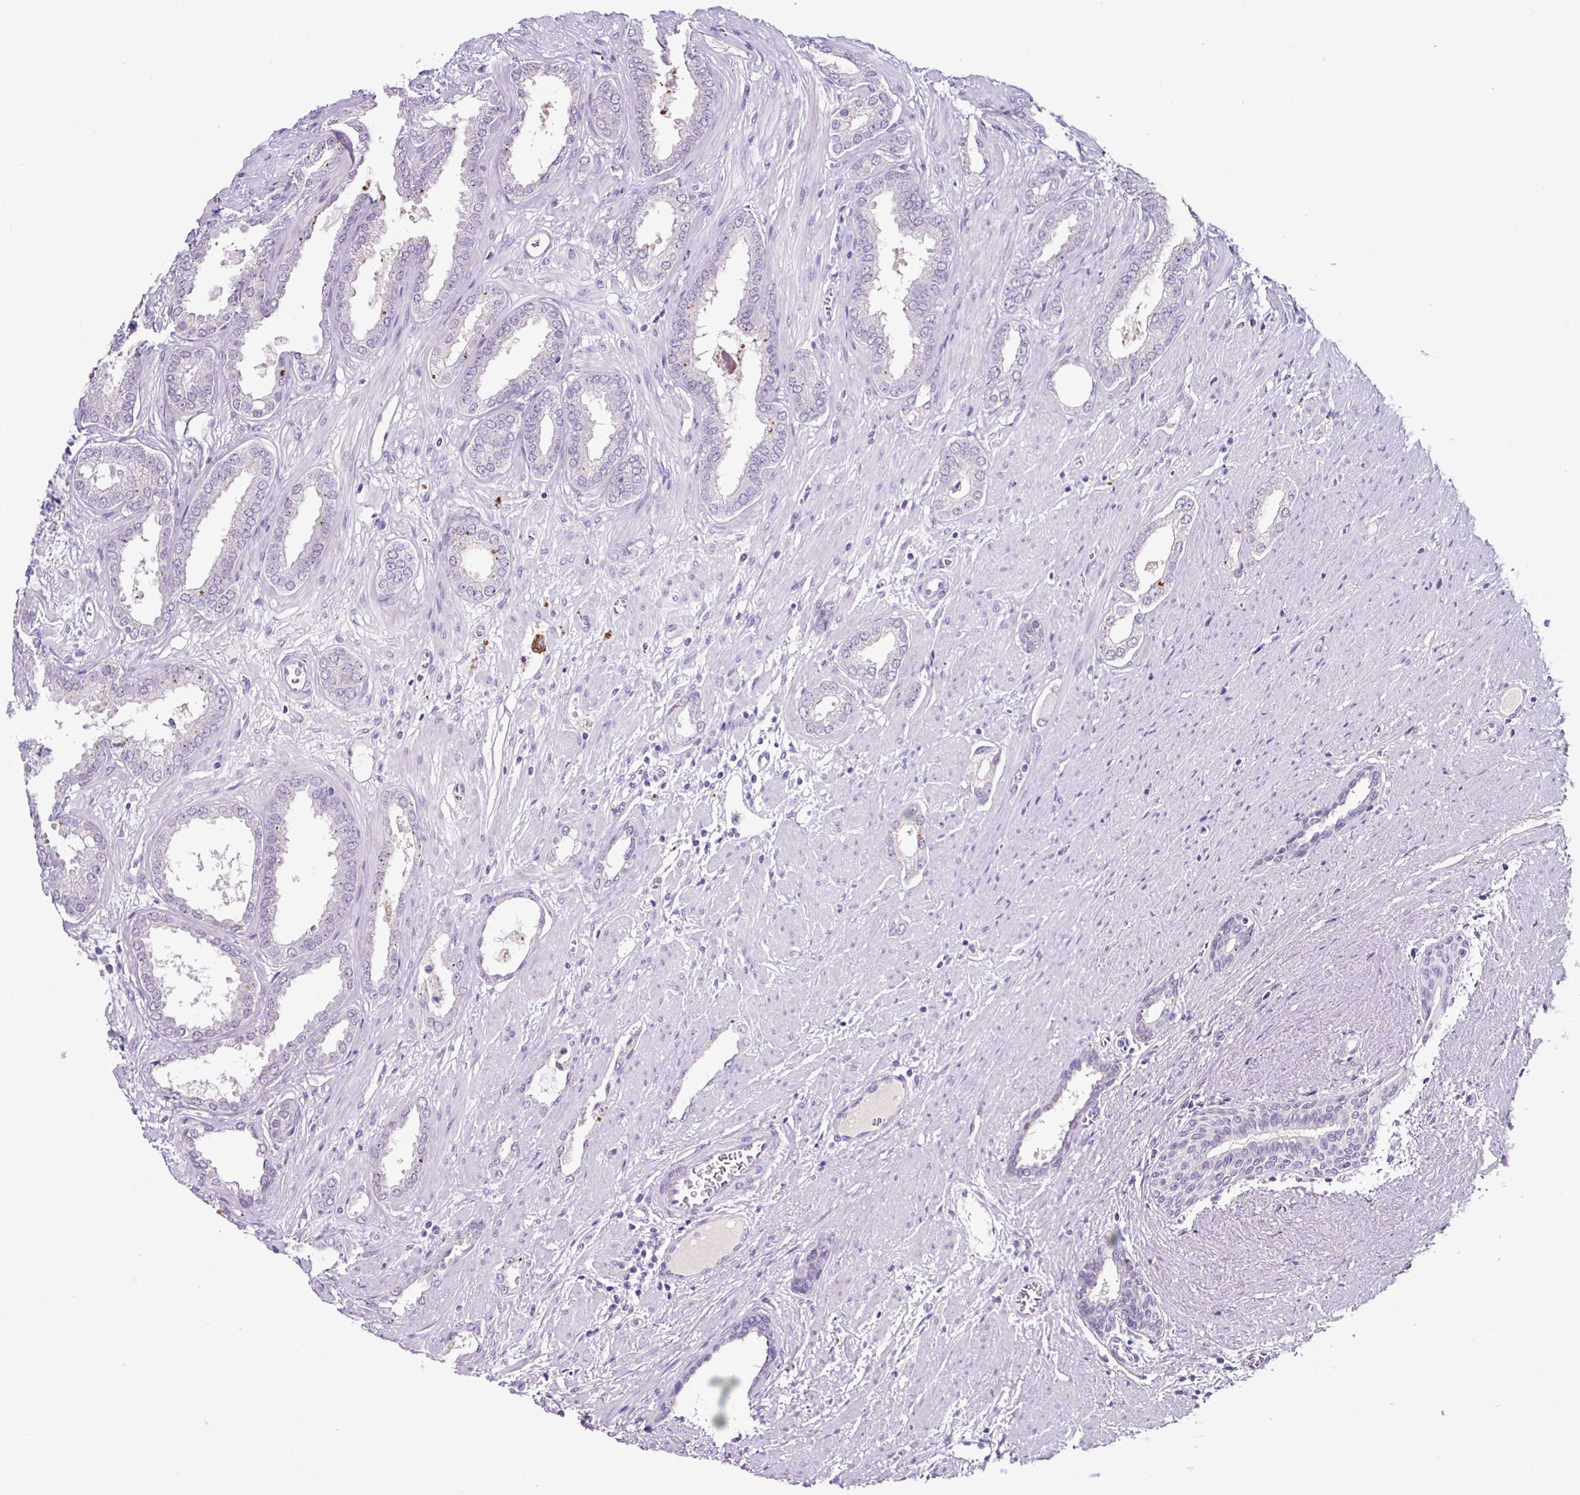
{"staining": {"intensity": "negative", "quantity": "none", "location": "none"}, "tissue": "prostate cancer", "cell_type": "Tumor cells", "image_type": "cancer", "snomed": [{"axis": "morphology", "description": "Adenocarcinoma, High grade"}, {"axis": "topography", "description": "Prostate"}], "caption": "Tumor cells are negative for brown protein staining in prostate cancer (adenocarcinoma (high-grade)).", "gene": "SP8", "patient": {"sex": "male", "age": 58}}